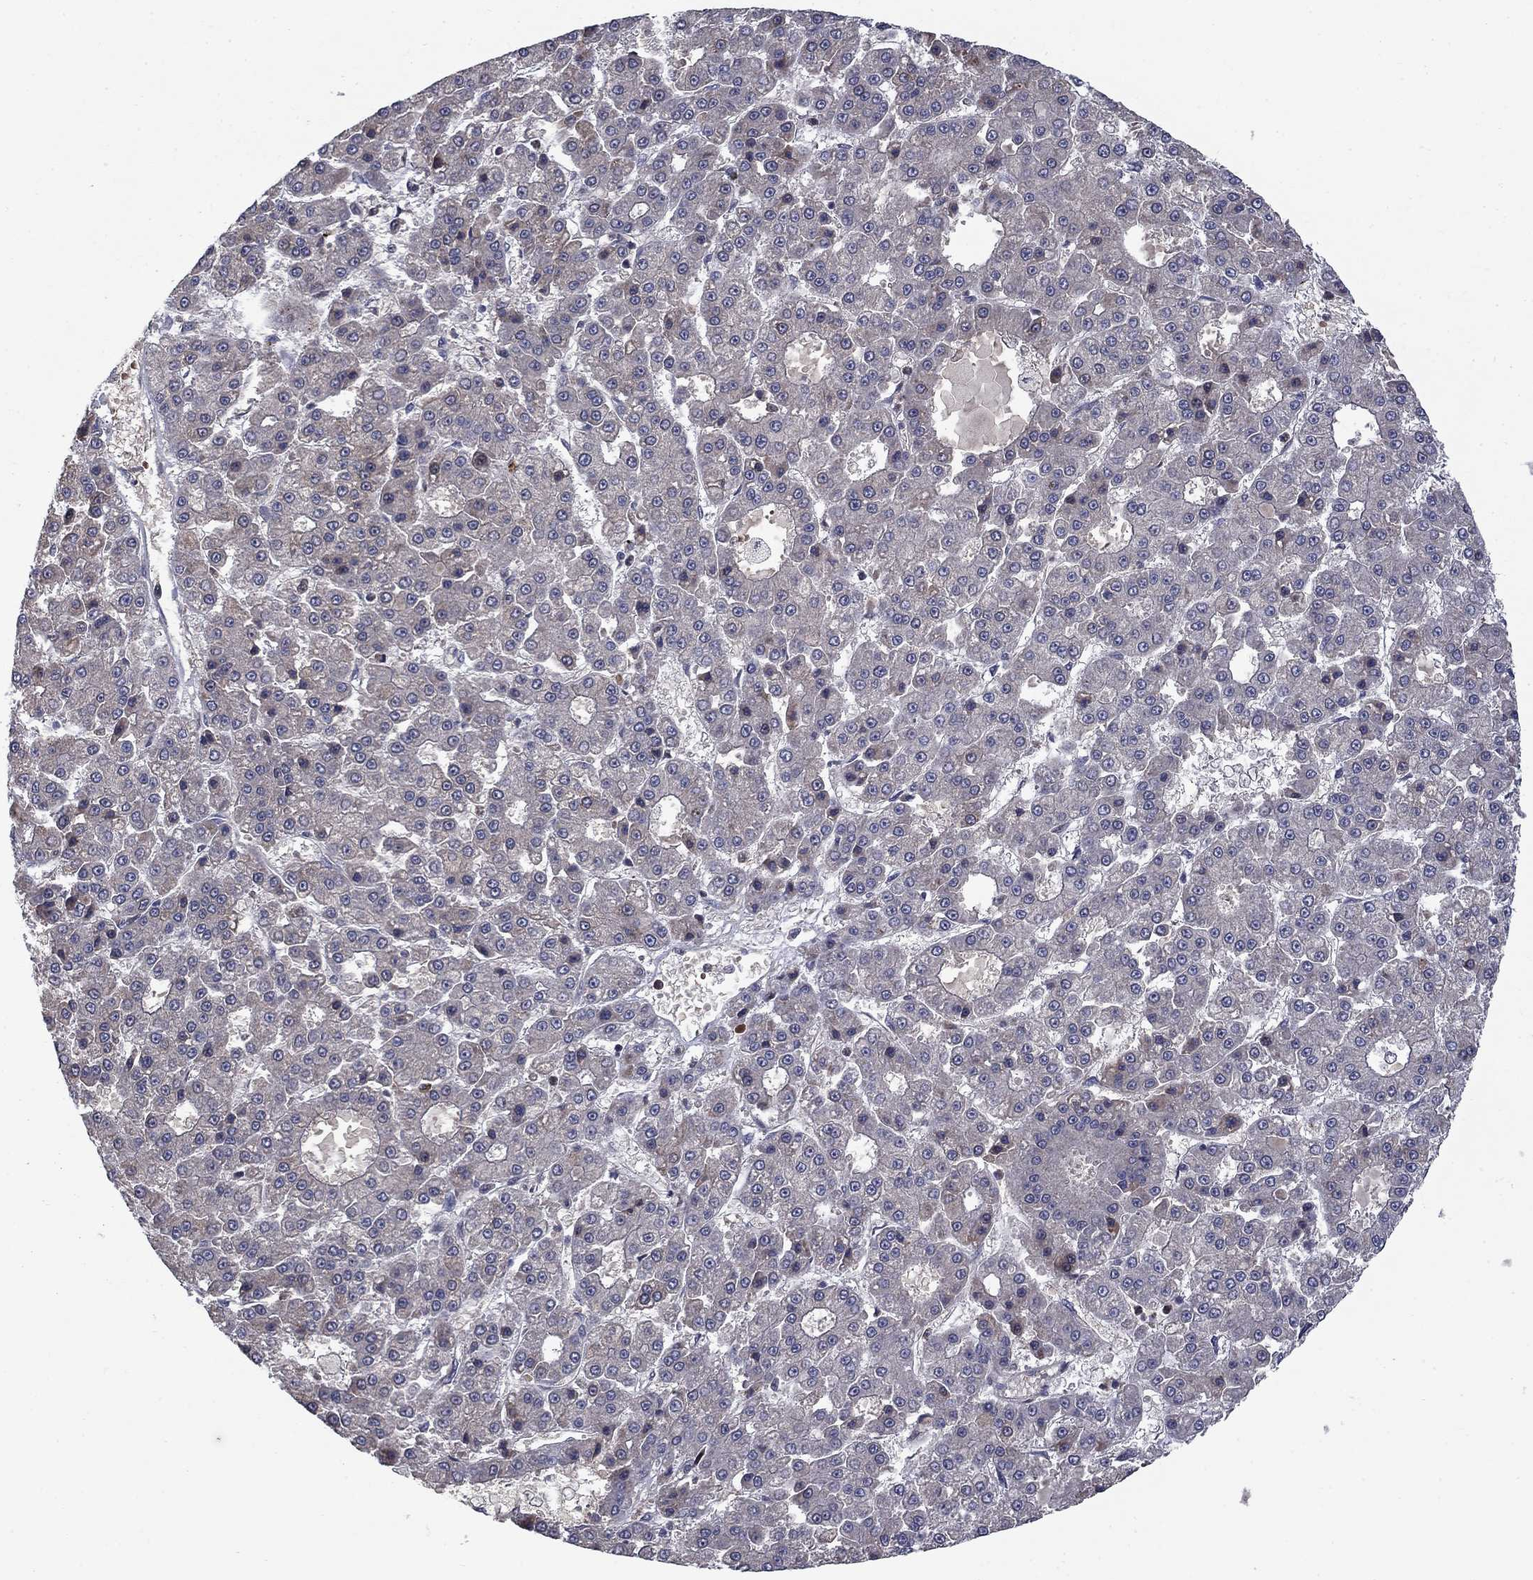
{"staining": {"intensity": "negative", "quantity": "none", "location": "none"}, "tissue": "liver cancer", "cell_type": "Tumor cells", "image_type": "cancer", "snomed": [{"axis": "morphology", "description": "Carcinoma, Hepatocellular, NOS"}, {"axis": "topography", "description": "Liver"}], "caption": "Protein analysis of liver cancer (hepatocellular carcinoma) displays no significant positivity in tumor cells.", "gene": "HDAC4", "patient": {"sex": "male", "age": 70}}